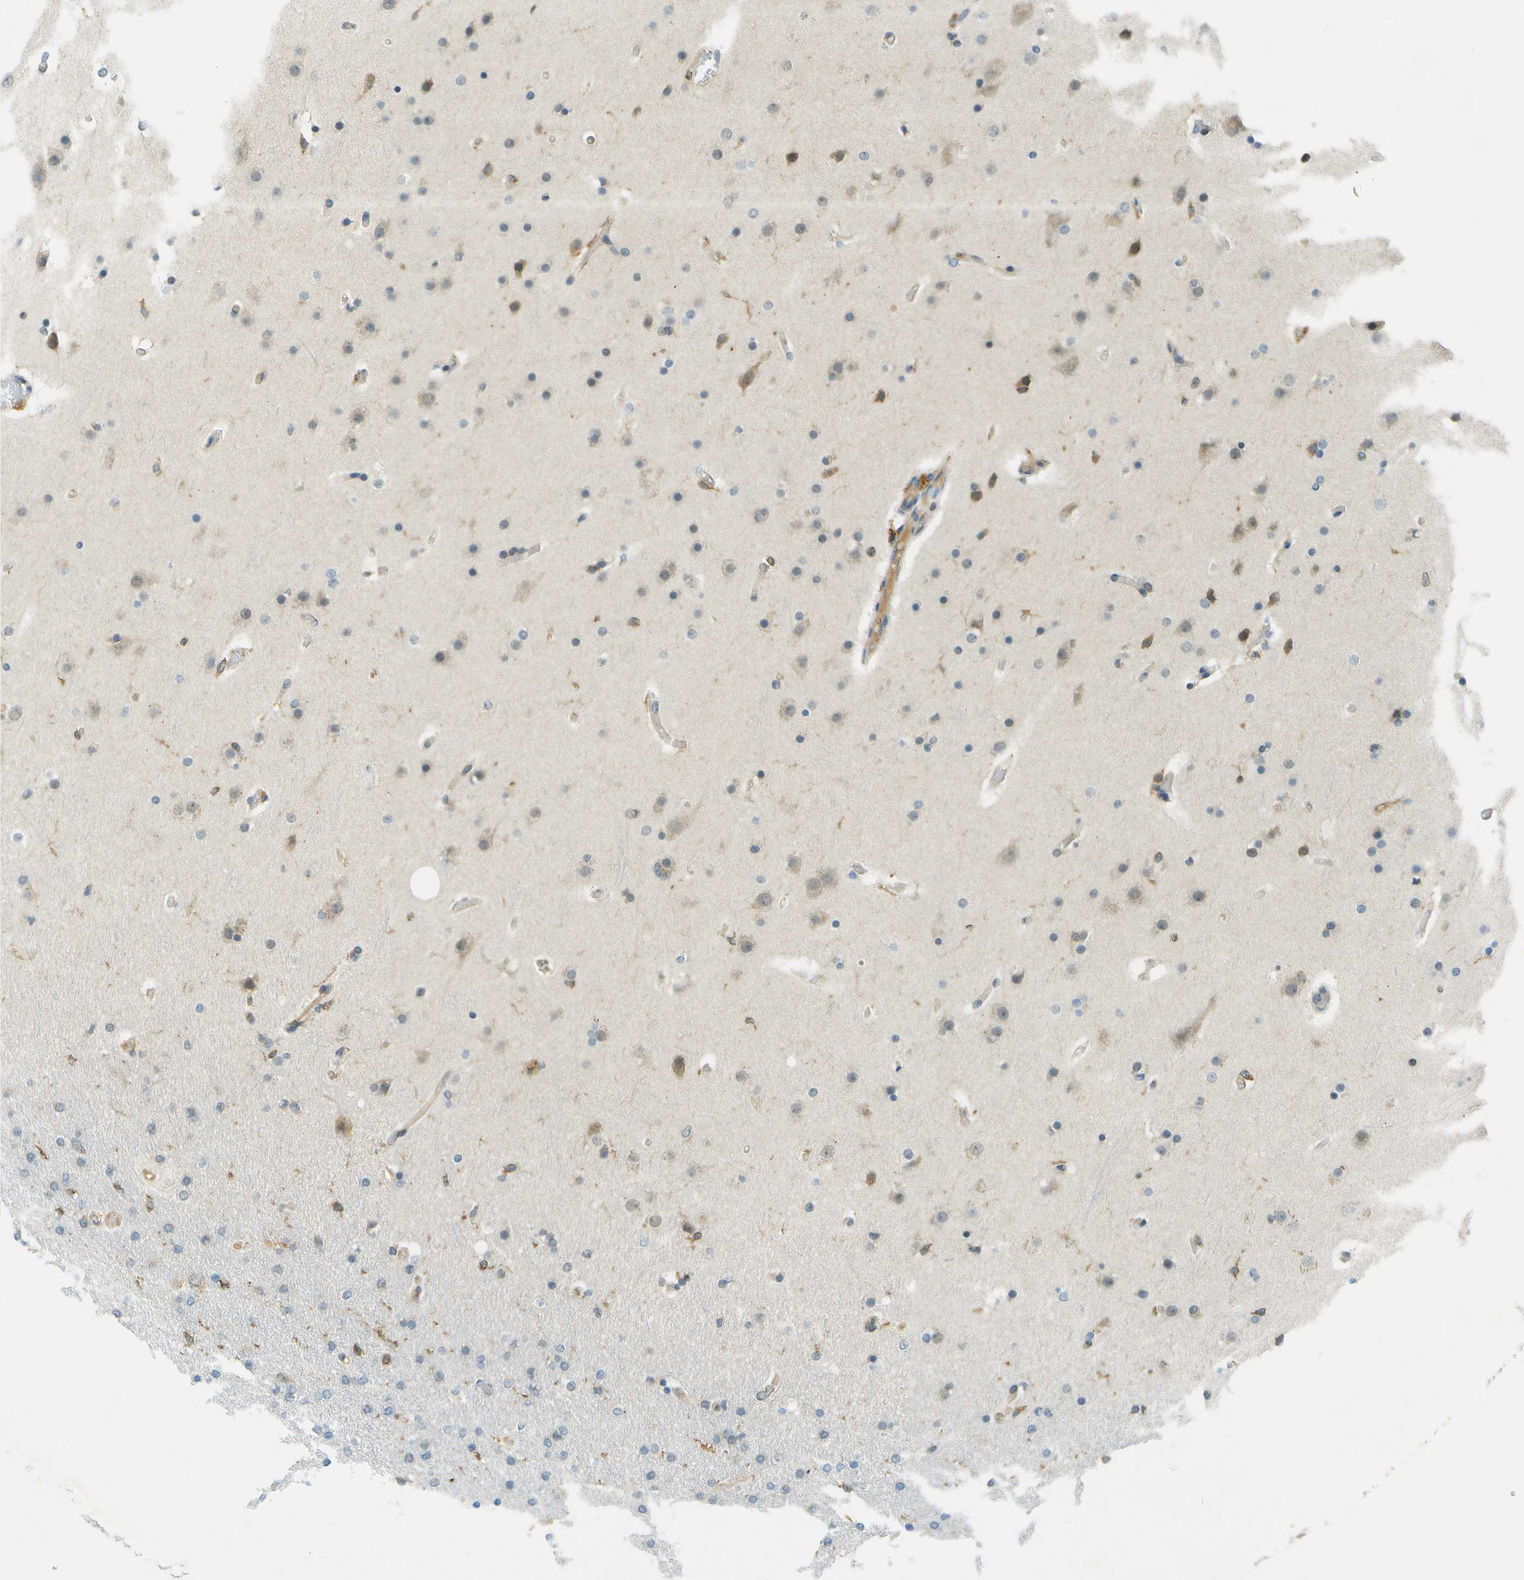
{"staining": {"intensity": "weak", "quantity": "<25%", "location": "cytoplasmic/membranous"}, "tissue": "glioma", "cell_type": "Tumor cells", "image_type": "cancer", "snomed": [{"axis": "morphology", "description": "Glioma, malignant, High grade"}, {"axis": "topography", "description": "Cerebral cortex"}], "caption": "The image displays no significant positivity in tumor cells of glioma.", "gene": "TMTC1", "patient": {"sex": "female", "age": 36}}